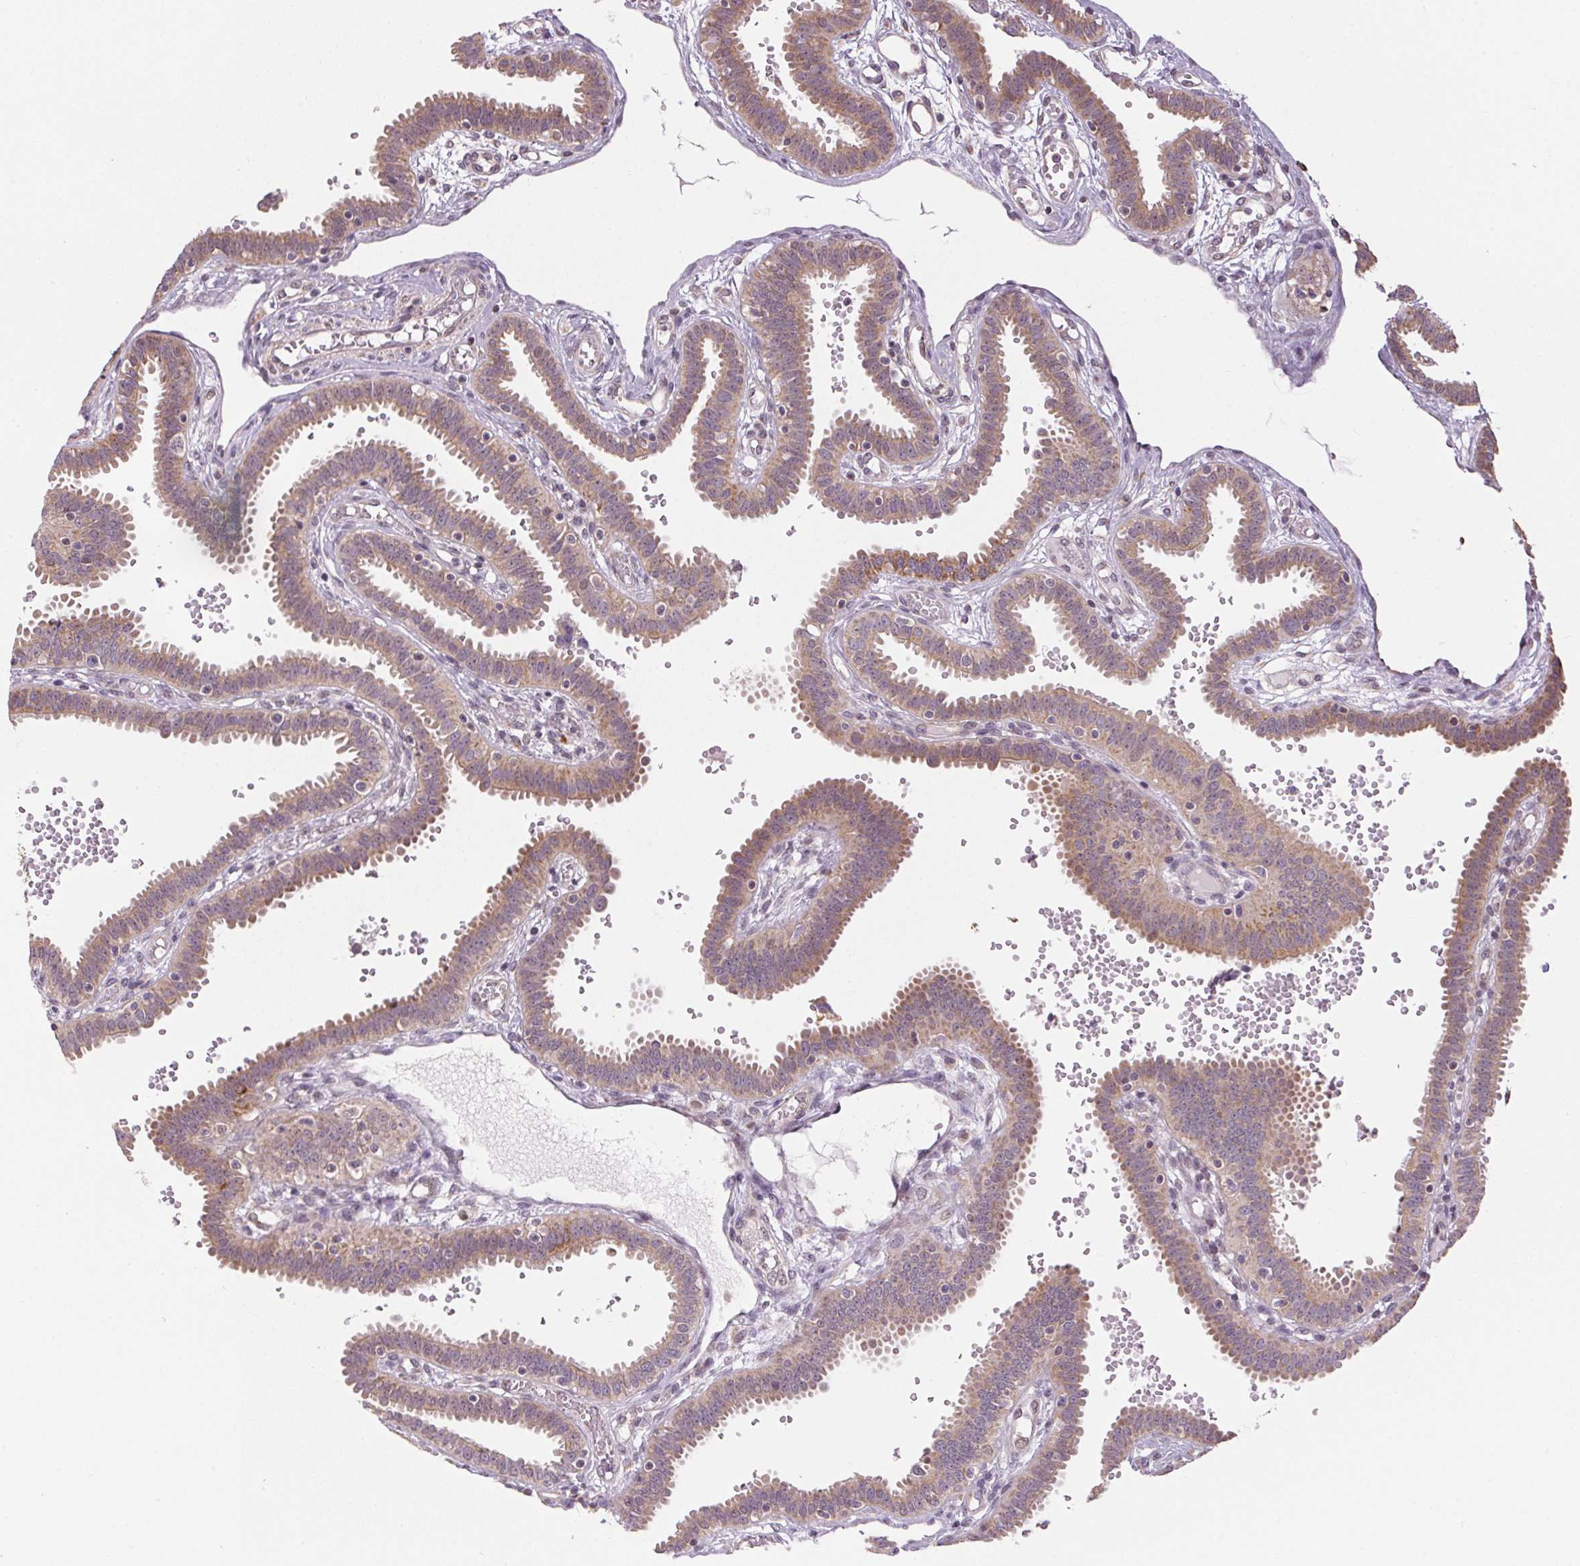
{"staining": {"intensity": "weak", "quantity": ">75%", "location": "cytoplasmic/membranous"}, "tissue": "fallopian tube", "cell_type": "Glandular cells", "image_type": "normal", "snomed": [{"axis": "morphology", "description": "Normal tissue, NOS"}, {"axis": "topography", "description": "Fallopian tube"}], "caption": "About >75% of glandular cells in benign fallopian tube display weak cytoplasmic/membranous protein positivity as visualized by brown immunohistochemical staining.", "gene": "SC5D", "patient": {"sex": "female", "age": 37}}